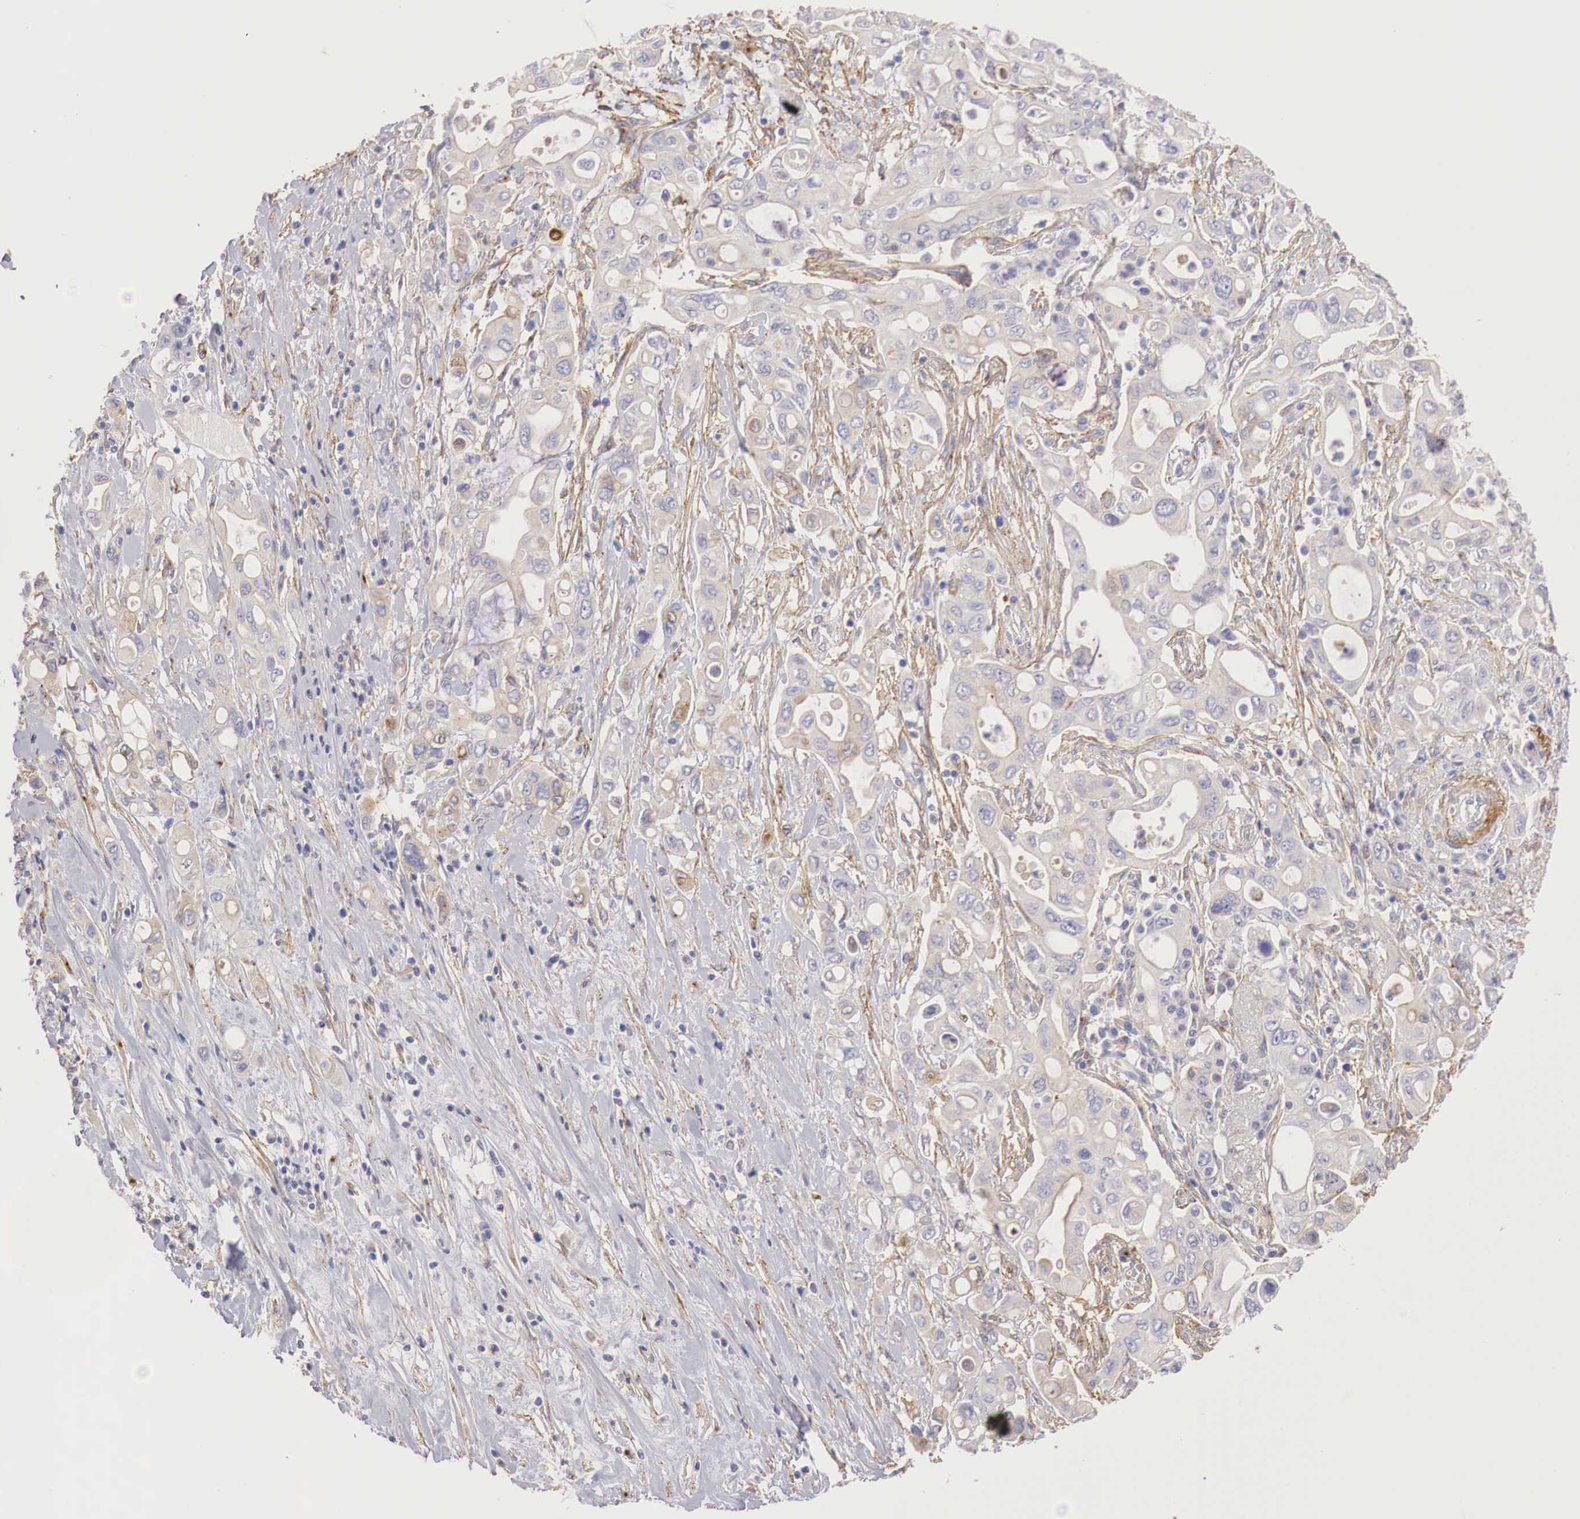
{"staining": {"intensity": "weak", "quantity": ">75%", "location": "cytoplasmic/membranous"}, "tissue": "pancreatic cancer", "cell_type": "Tumor cells", "image_type": "cancer", "snomed": [{"axis": "morphology", "description": "Adenocarcinoma, NOS"}, {"axis": "topography", "description": "Pancreas"}], "caption": "IHC image of adenocarcinoma (pancreatic) stained for a protein (brown), which displays low levels of weak cytoplasmic/membranous expression in about >75% of tumor cells.", "gene": "KLHDC7B", "patient": {"sex": "female", "age": 57}}